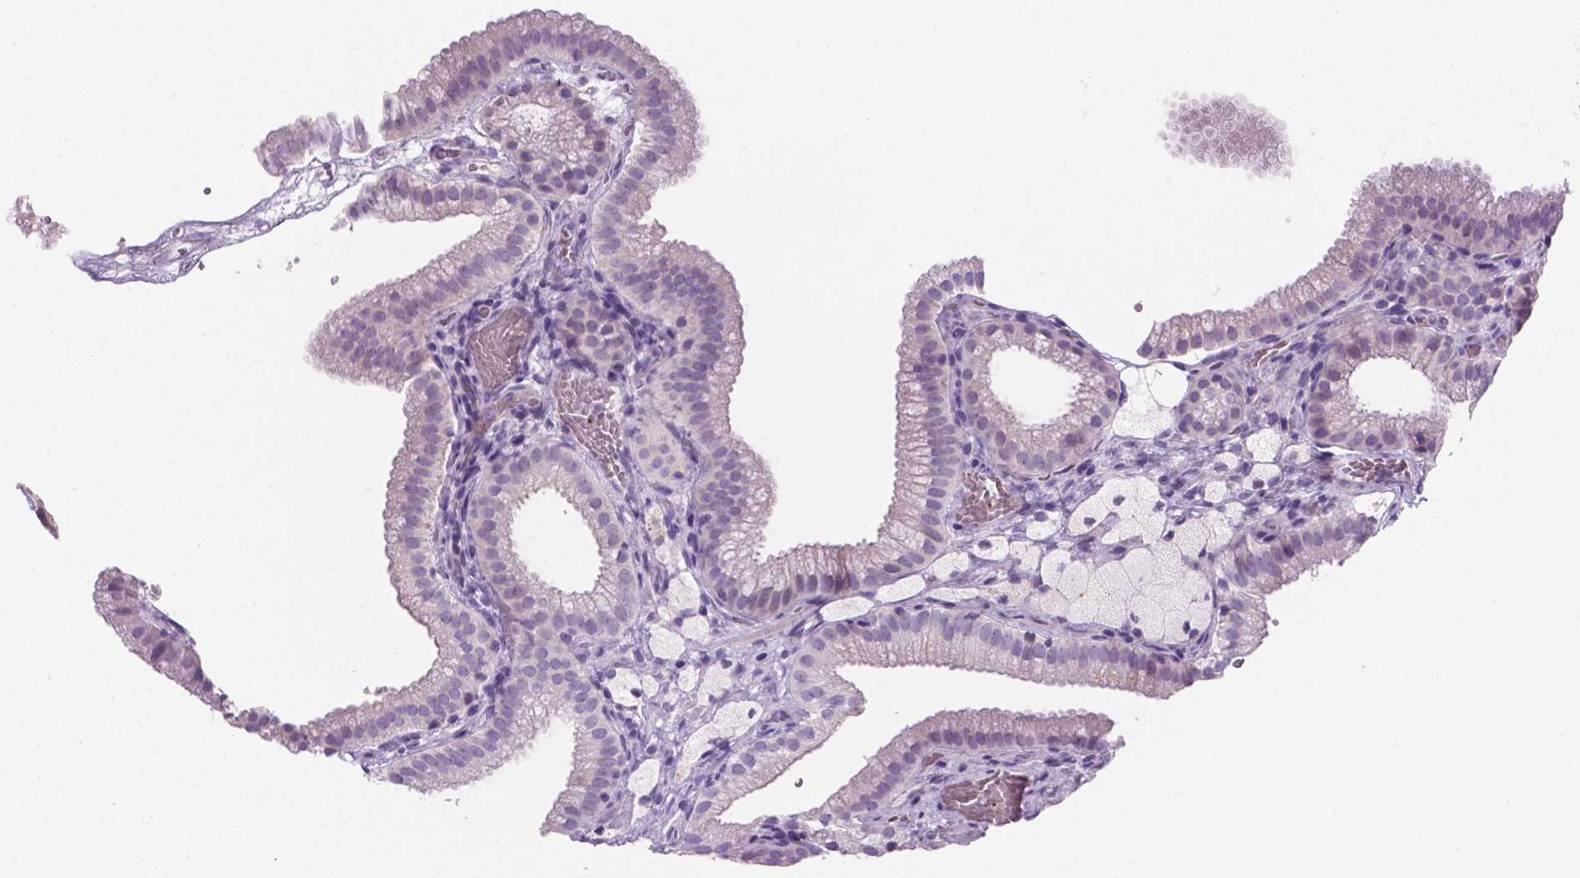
{"staining": {"intensity": "negative", "quantity": "none", "location": "none"}, "tissue": "gallbladder", "cell_type": "Glandular cells", "image_type": "normal", "snomed": [{"axis": "morphology", "description": "Normal tissue, NOS"}, {"axis": "topography", "description": "Gallbladder"}], "caption": "IHC photomicrograph of benign gallbladder stained for a protein (brown), which displays no staining in glandular cells.", "gene": "EBLN2", "patient": {"sex": "female", "age": 63}}